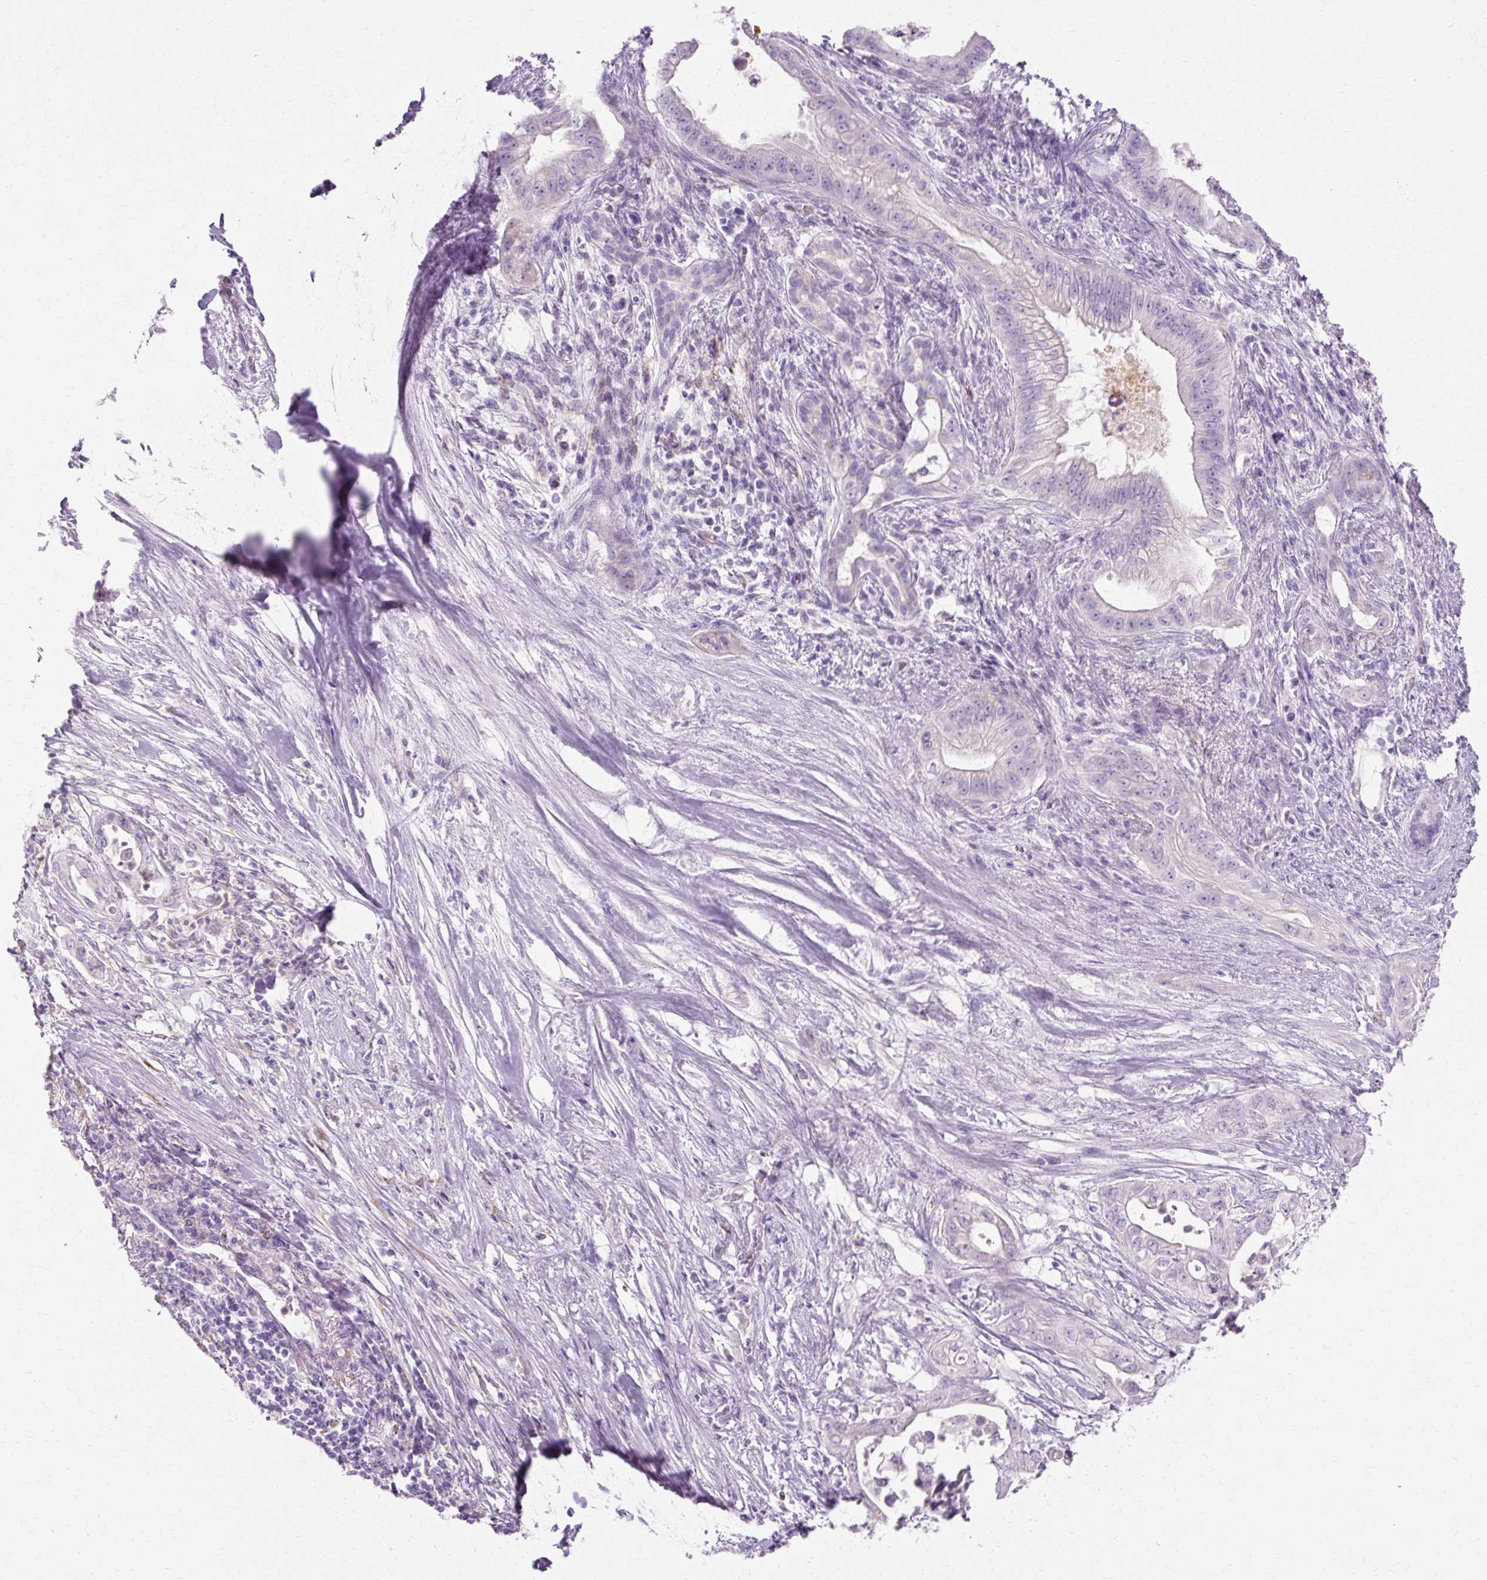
{"staining": {"intensity": "negative", "quantity": "none", "location": "none"}, "tissue": "pancreatic cancer", "cell_type": "Tumor cells", "image_type": "cancer", "snomed": [{"axis": "morphology", "description": "Adenocarcinoma, NOS"}, {"axis": "topography", "description": "Pancreas"}], "caption": "Tumor cells are negative for brown protein staining in pancreatic cancer.", "gene": "HSD11B1", "patient": {"sex": "male", "age": 58}}